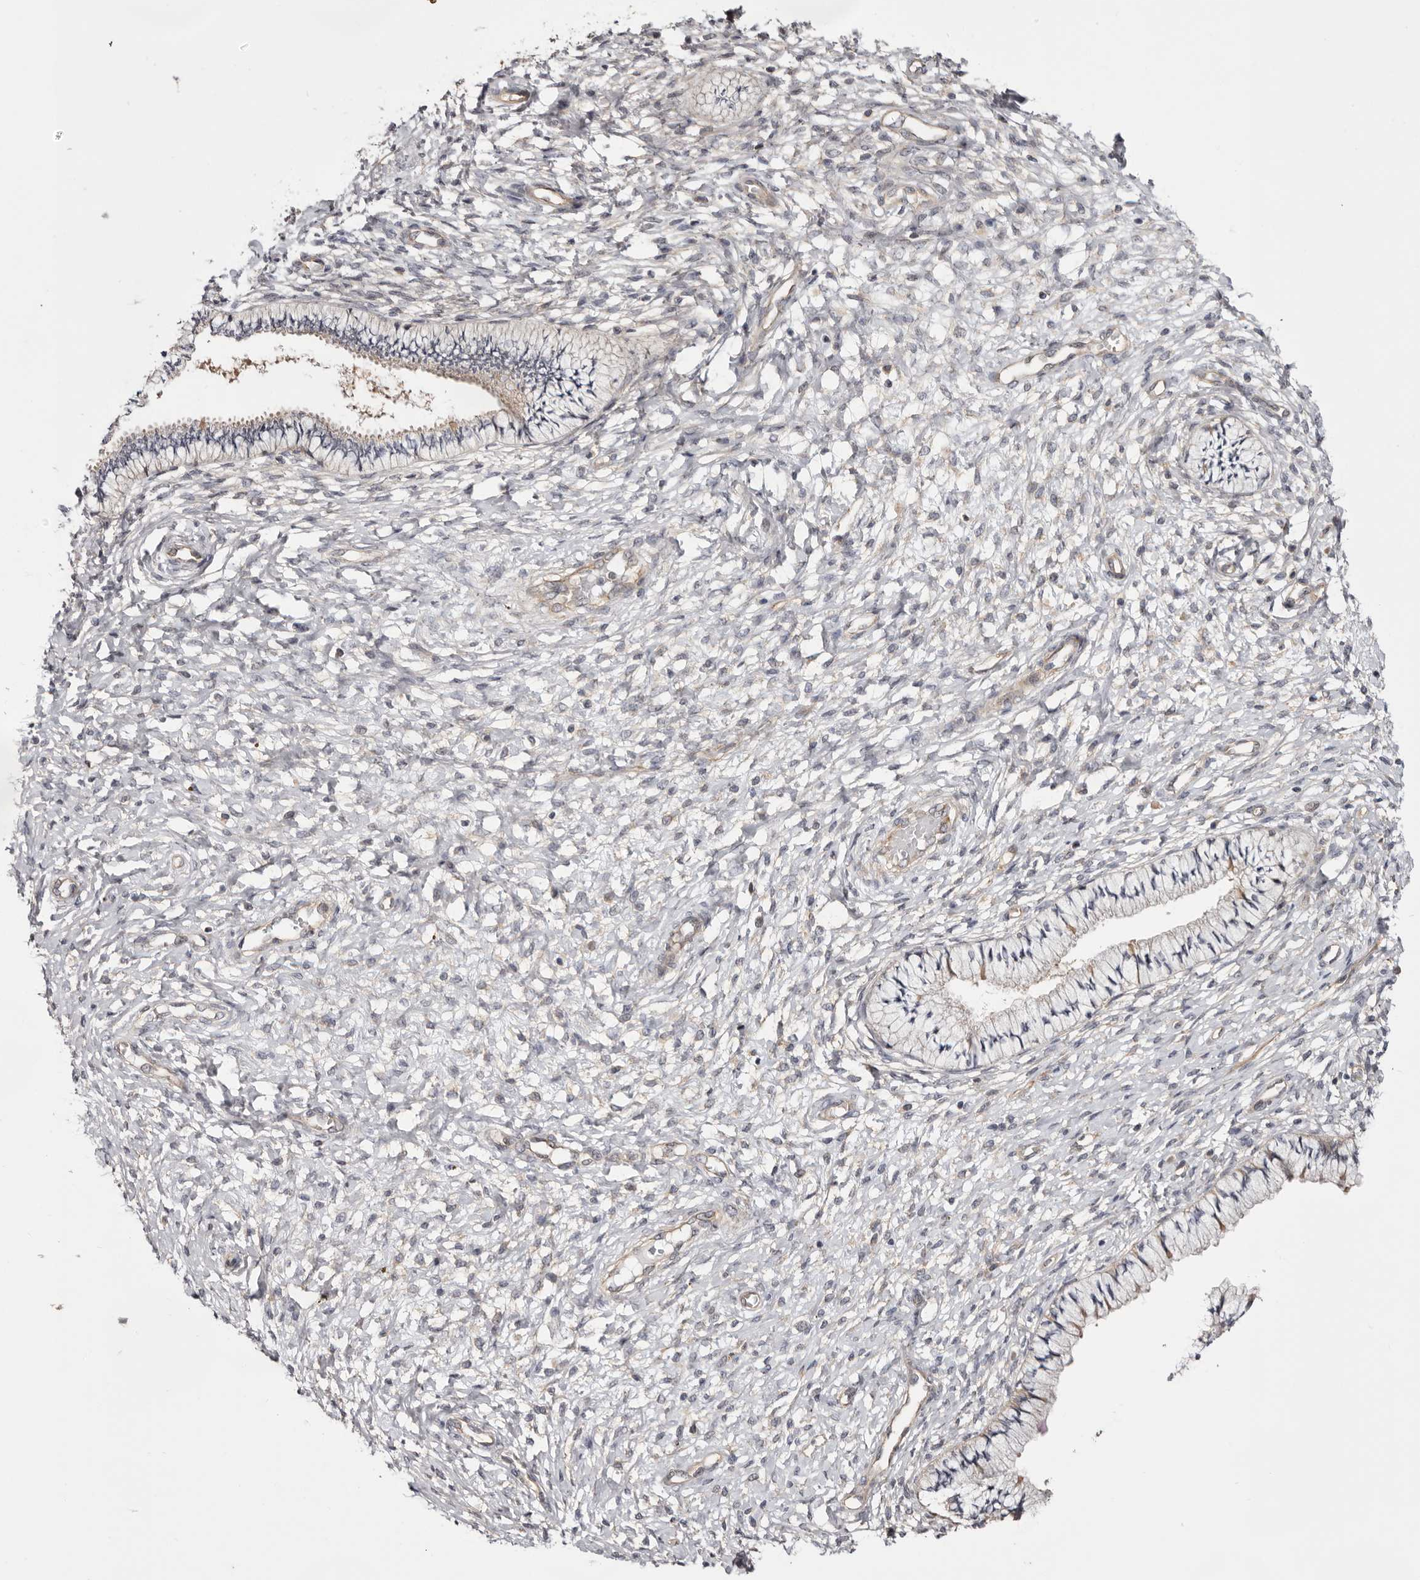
{"staining": {"intensity": "moderate", "quantity": "25%-75%", "location": "cytoplasmic/membranous"}, "tissue": "cervix", "cell_type": "Glandular cells", "image_type": "normal", "snomed": [{"axis": "morphology", "description": "Normal tissue, NOS"}, {"axis": "topography", "description": "Cervix"}], "caption": "Protein expression analysis of unremarkable cervix displays moderate cytoplasmic/membranous staining in about 25%-75% of glandular cells.", "gene": "PANK4", "patient": {"sex": "female", "age": 36}}